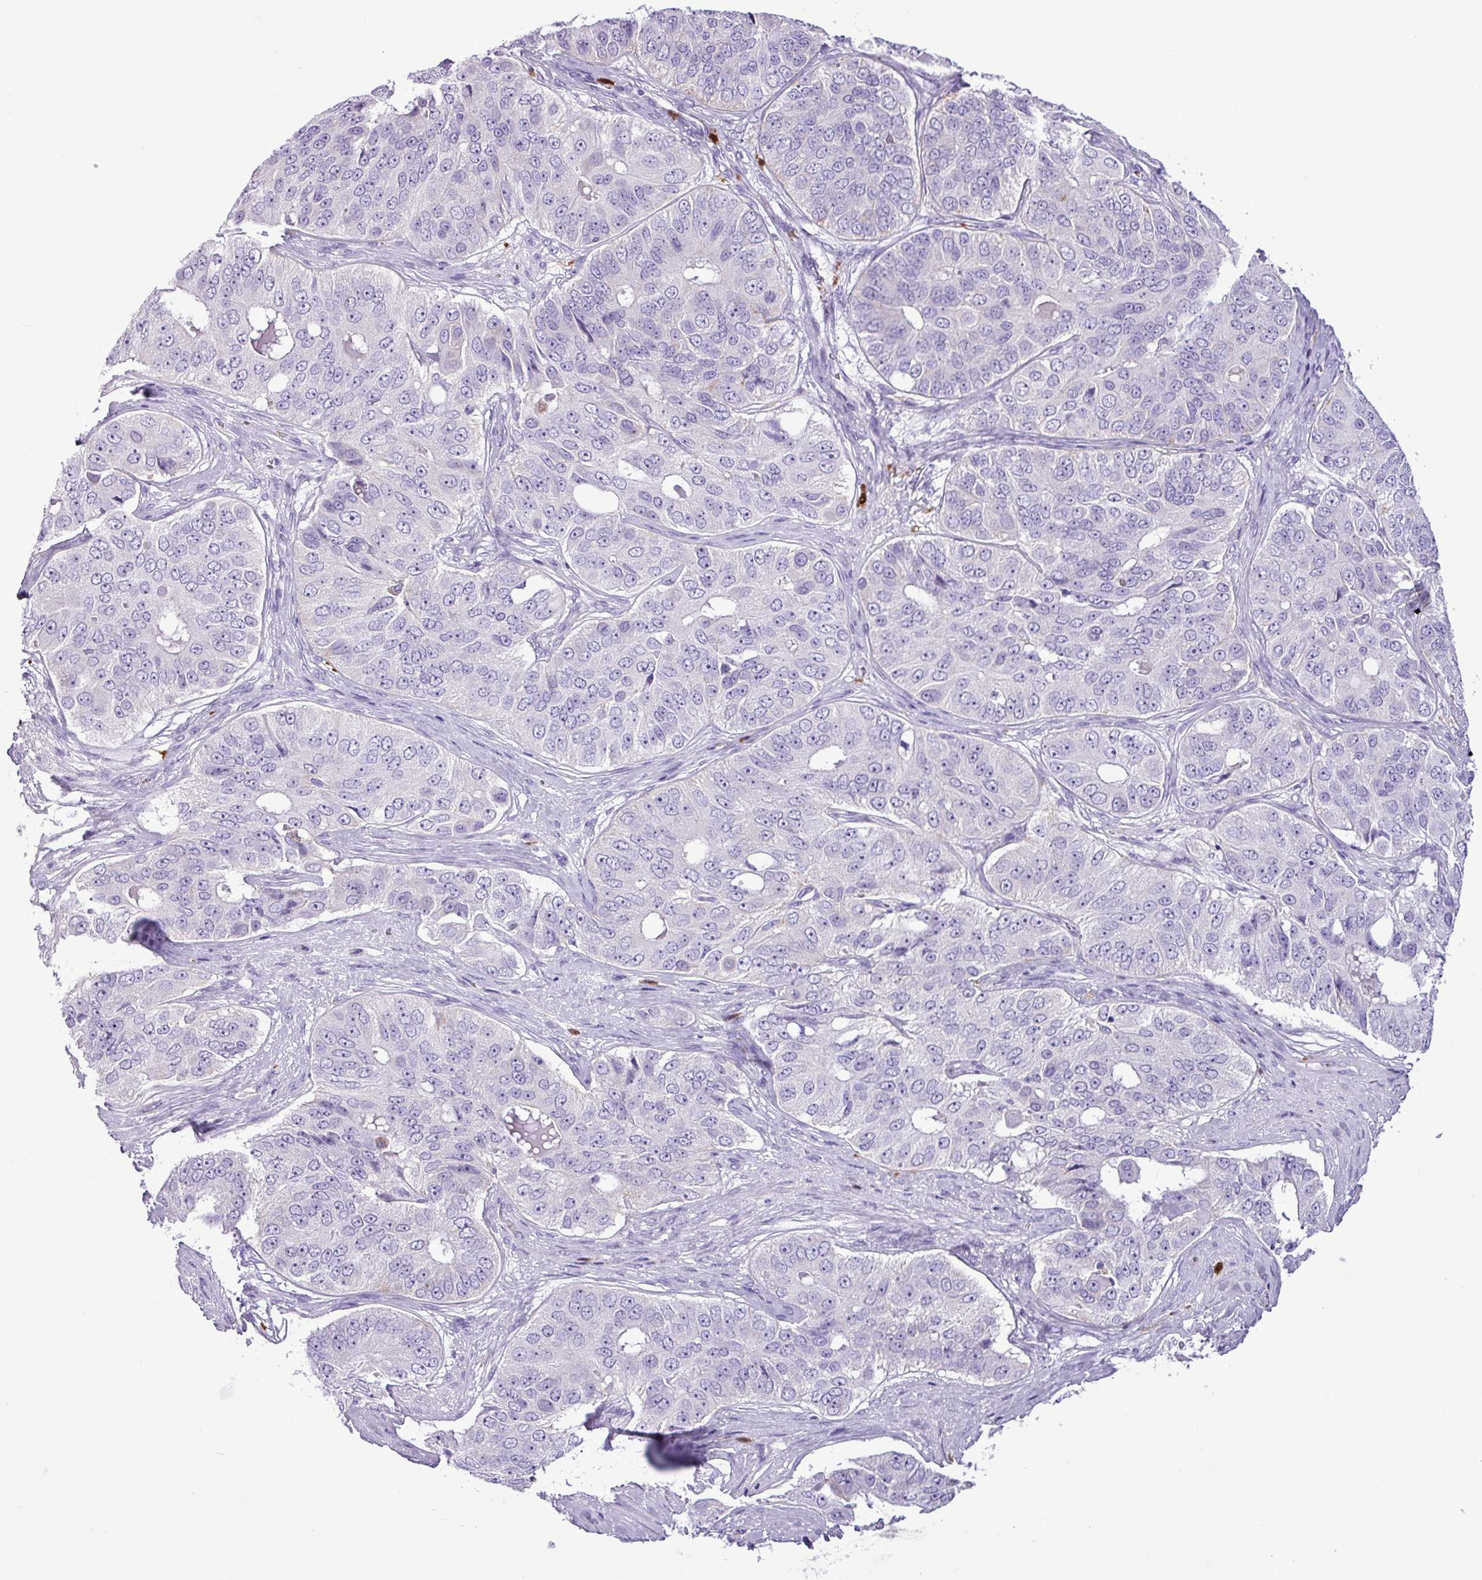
{"staining": {"intensity": "negative", "quantity": "none", "location": "none"}, "tissue": "ovarian cancer", "cell_type": "Tumor cells", "image_type": "cancer", "snomed": [{"axis": "morphology", "description": "Carcinoma, endometroid"}, {"axis": "topography", "description": "Ovary"}], "caption": "Tumor cells show no significant protein expression in ovarian cancer (endometroid carcinoma).", "gene": "TMEM200C", "patient": {"sex": "female", "age": 51}}